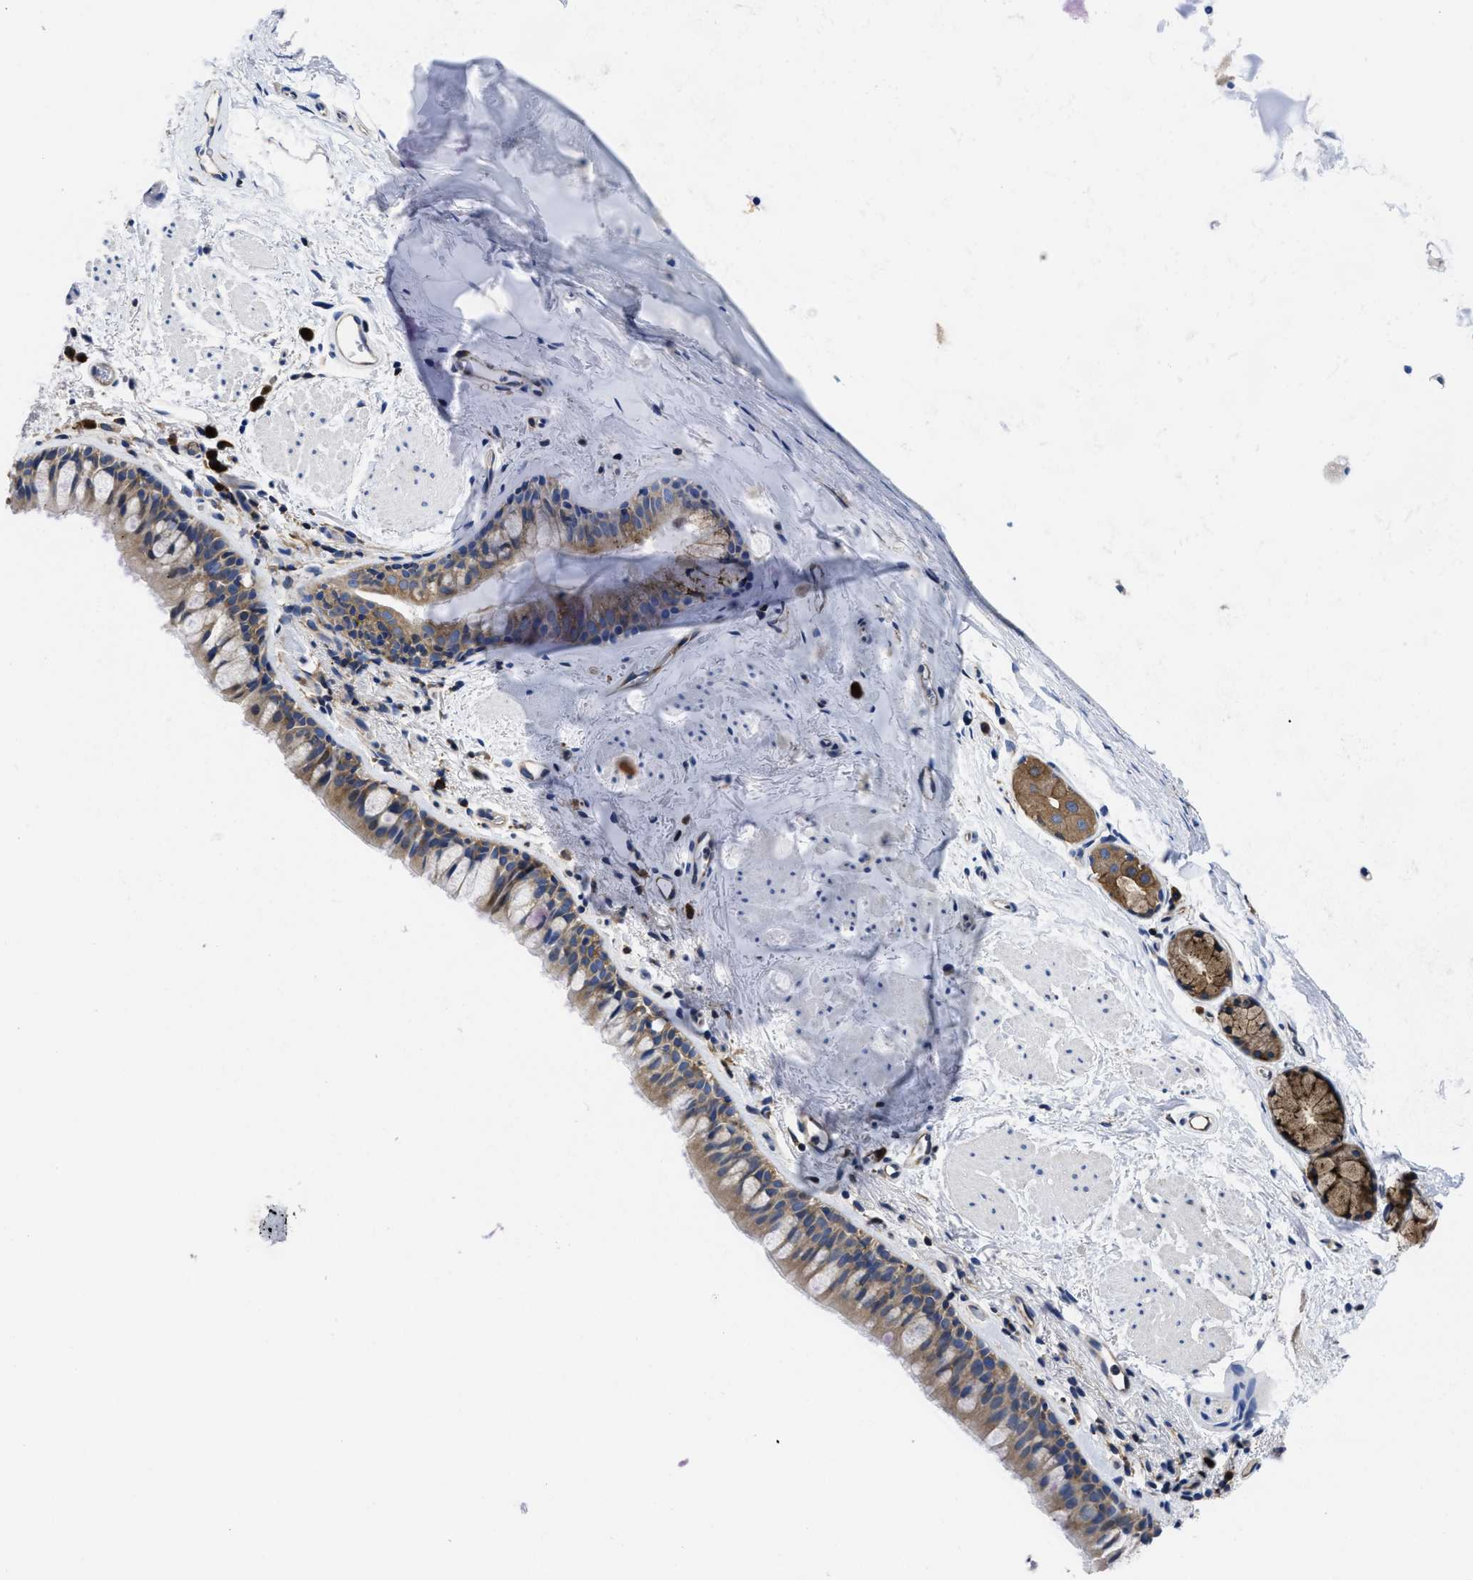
{"staining": {"intensity": "moderate", "quantity": ">75%", "location": "cytoplasmic/membranous"}, "tissue": "bronchus", "cell_type": "Respiratory epithelial cells", "image_type": "normal", "snomed": [{"axis": "morphology", "description": "Normal tissue, NOS"}, {"axis": "topography", "description": "Cartilage tissue"}, {"axis": "topography", "description": "Bronchus"}], "caption": "Immunohistochemical staining of benign bronchus displays moderate cytoplasmic/membranous protein expression in approximately >75% of respiratory epithelial cells. (DAB (3,3'-diaminobenzidine) IHC, brown staining for protein, blue staining for nuclei).", "gene": "YARS1", "patient": {"sex": "female", "age": 53}}